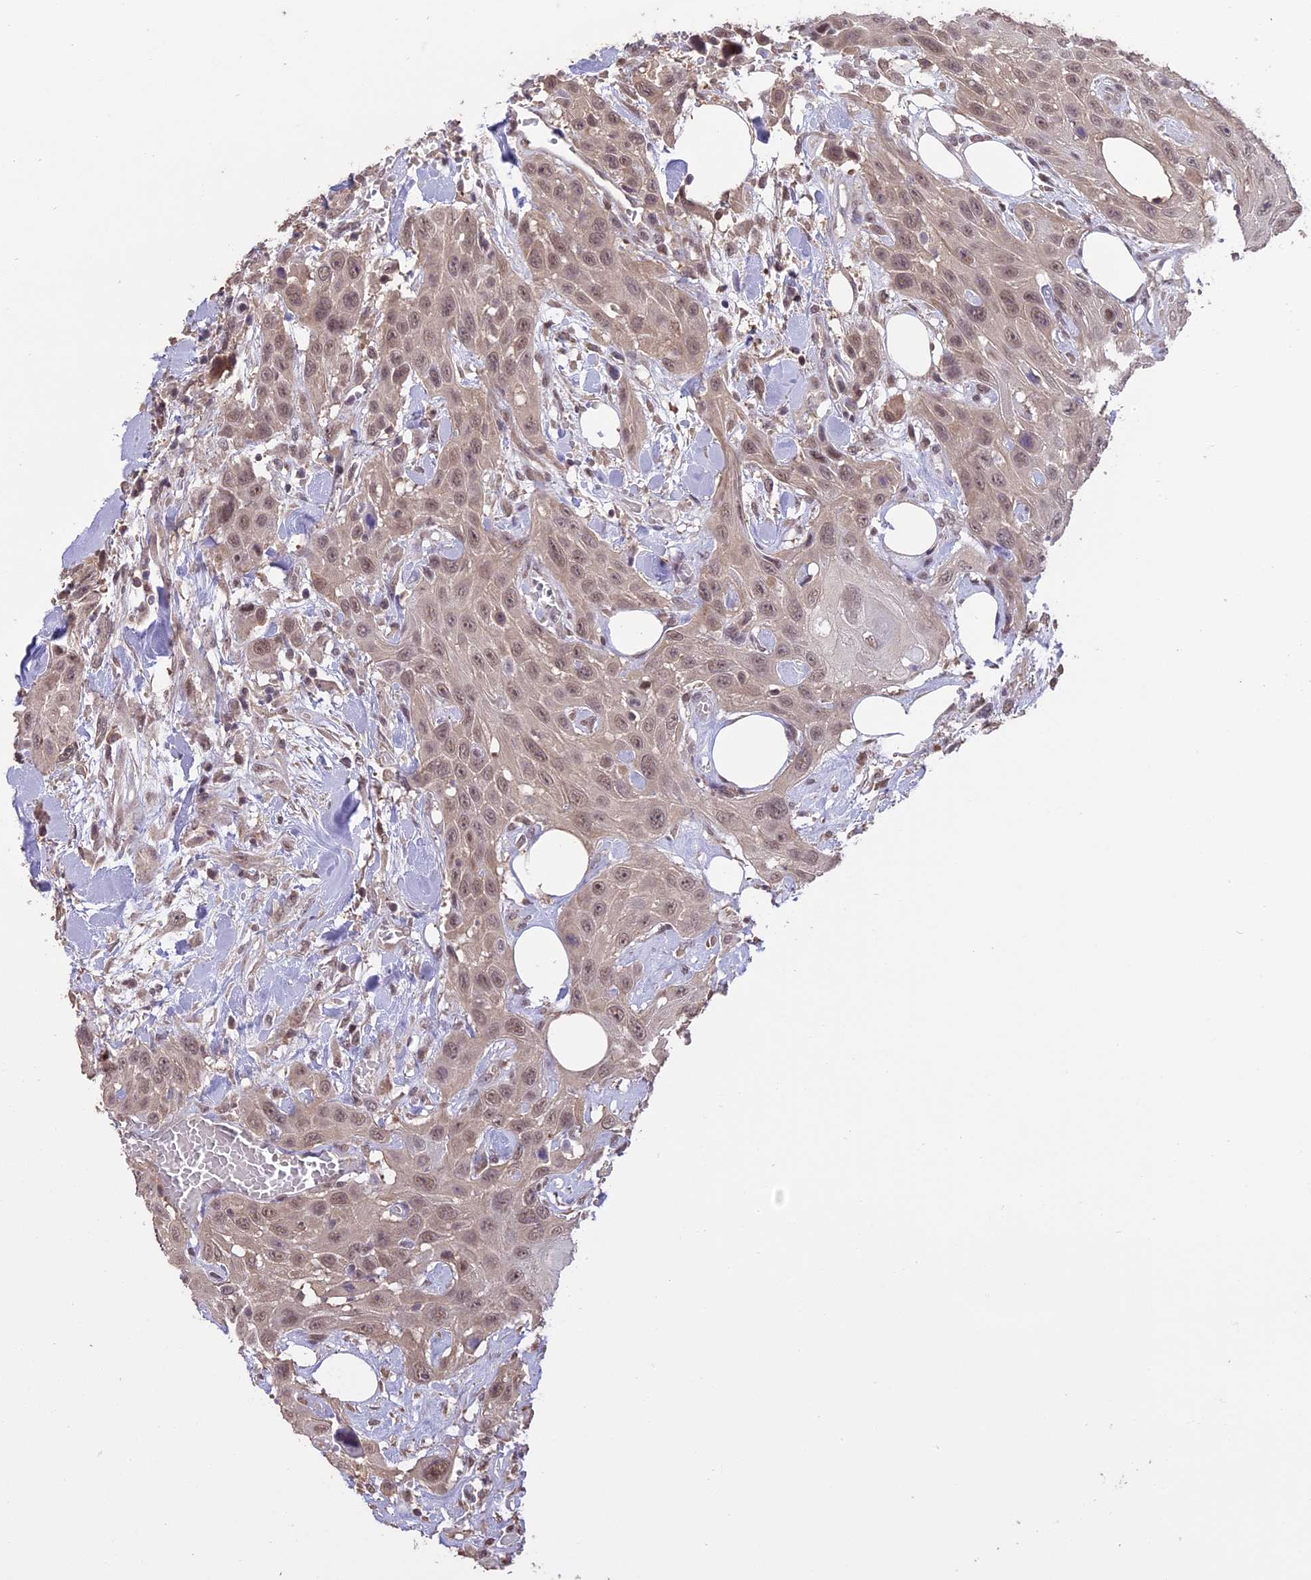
{"staining": {"intensity": "moderate", "quantity": ">75%", "location": "nuclear"}, "tissue": "head and neck cancer", "cell_type": "Tumor cells", "image_type": "cancer", "snomed": [{"axis": "morphology", "description": "Squamous cell carcinoma, NOS"}, {"axis": "topography", "description": "Head-Neck"}], "caption": "An immunohistochemistry histopathology image of neoplastic tissue is shown. Protein staining in brown shows moderate nuclear positivity in head and neck cancer (squamous cell carcinoma) within tumor cells. The staining was performed using DAB, with brown indicating positive protein expression. Nuclei are stained blue with hematoxylin.", "gene": "TIGD7", "patient": {"sex": "male", "age": 81}}